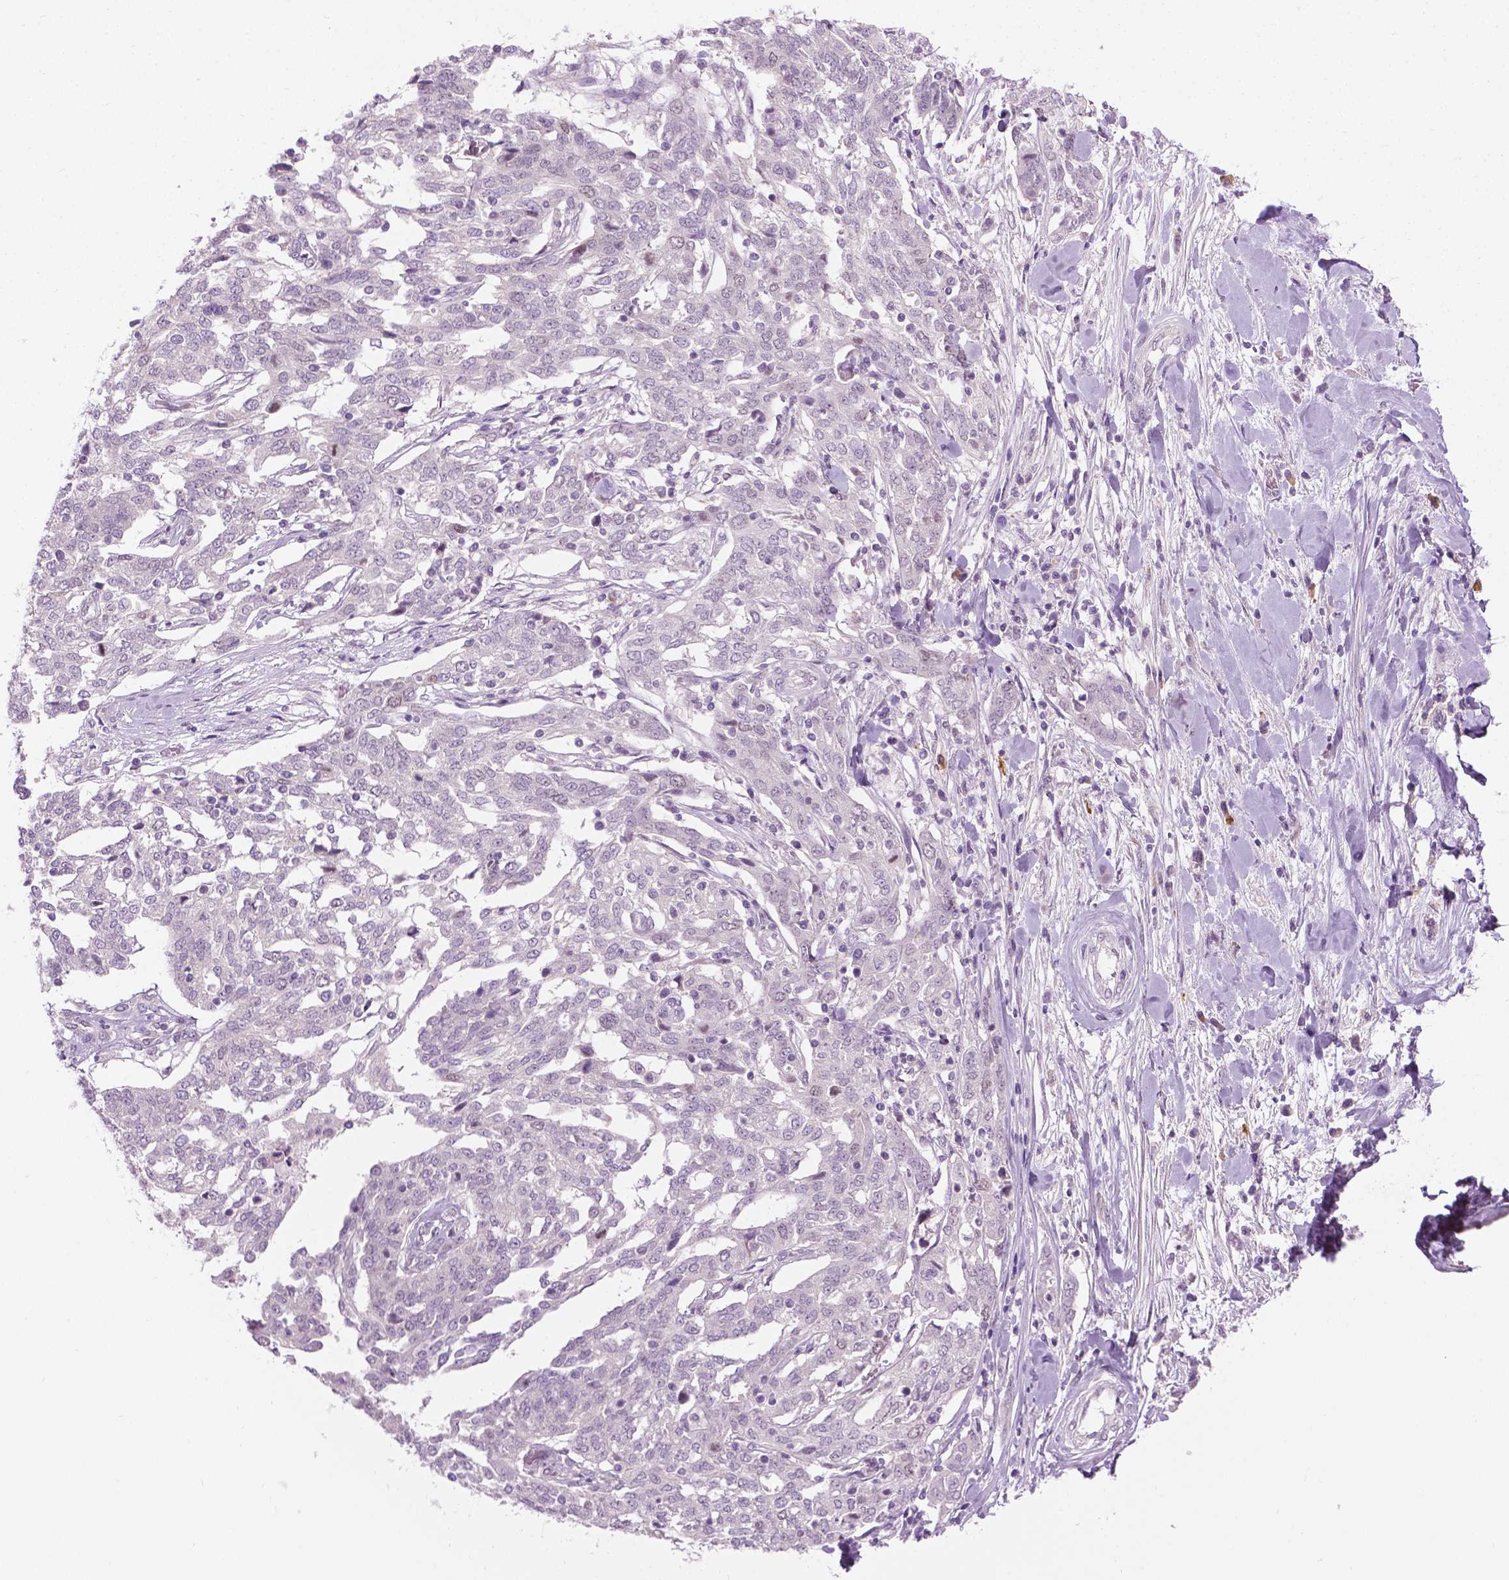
{"staining": {"intensity": "negative", "quantity": "none", "location": "none"}, "tissue": "ovarian cancer", "cell_type": "Tumor cells", "image_type": "cancer", "snomed": [{"axis": "morphology", "description": "Cystadenocarcinoma, serous, NOS"}, {"axis": "topography", "description": "Ovary"}], "caption": "DAB immunohistochemical staining of ovarian cancer reveals no significant expression in tumor cells.", "gene": "DENND4A", "patient": {"sex": "female", "age": 67}}